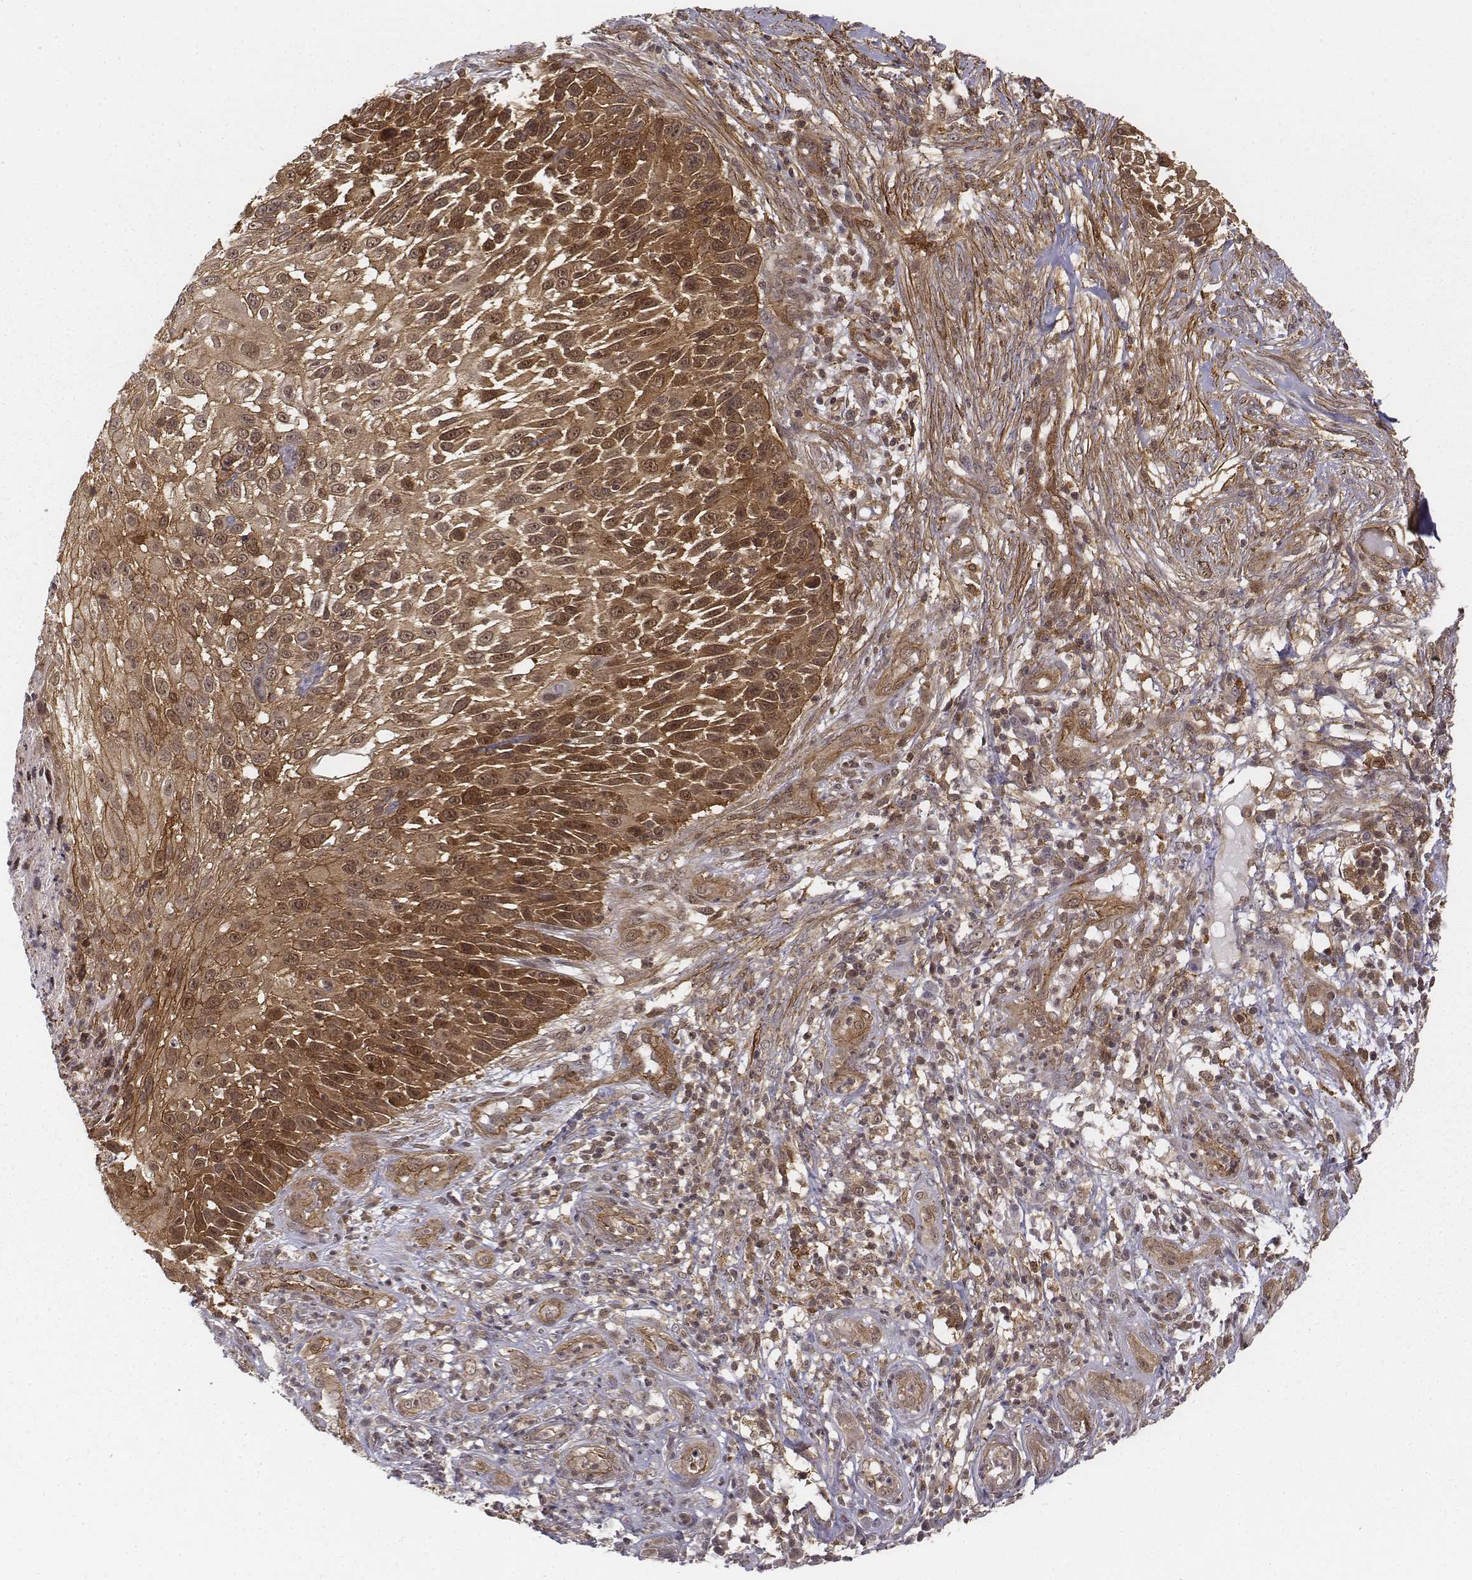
{"staining": {"intensity": "moderate", "quantity": ">75%", "location": "cytoplasmic/membranous,nuclear"}, "tissue": "skin cancer", "cell_type": "Tumor cells", "image_type": "cancer", "snomed": [{"axis": "morphology", "description": "Squamous cell carcinoma, NOS"}, {"axis": "topography", "description": "Skin"}], "caption": "Immunohistochemical staining of skin squamous cell carcinoma shows medium levels of moderate cytoplasmic/membranous and nuclear protein expression in approximately >75% of tumor cells. Nuclei are stained in blue.", "gene": "ZFYVE19", "patient": {"sex": "male", "age": 92}}